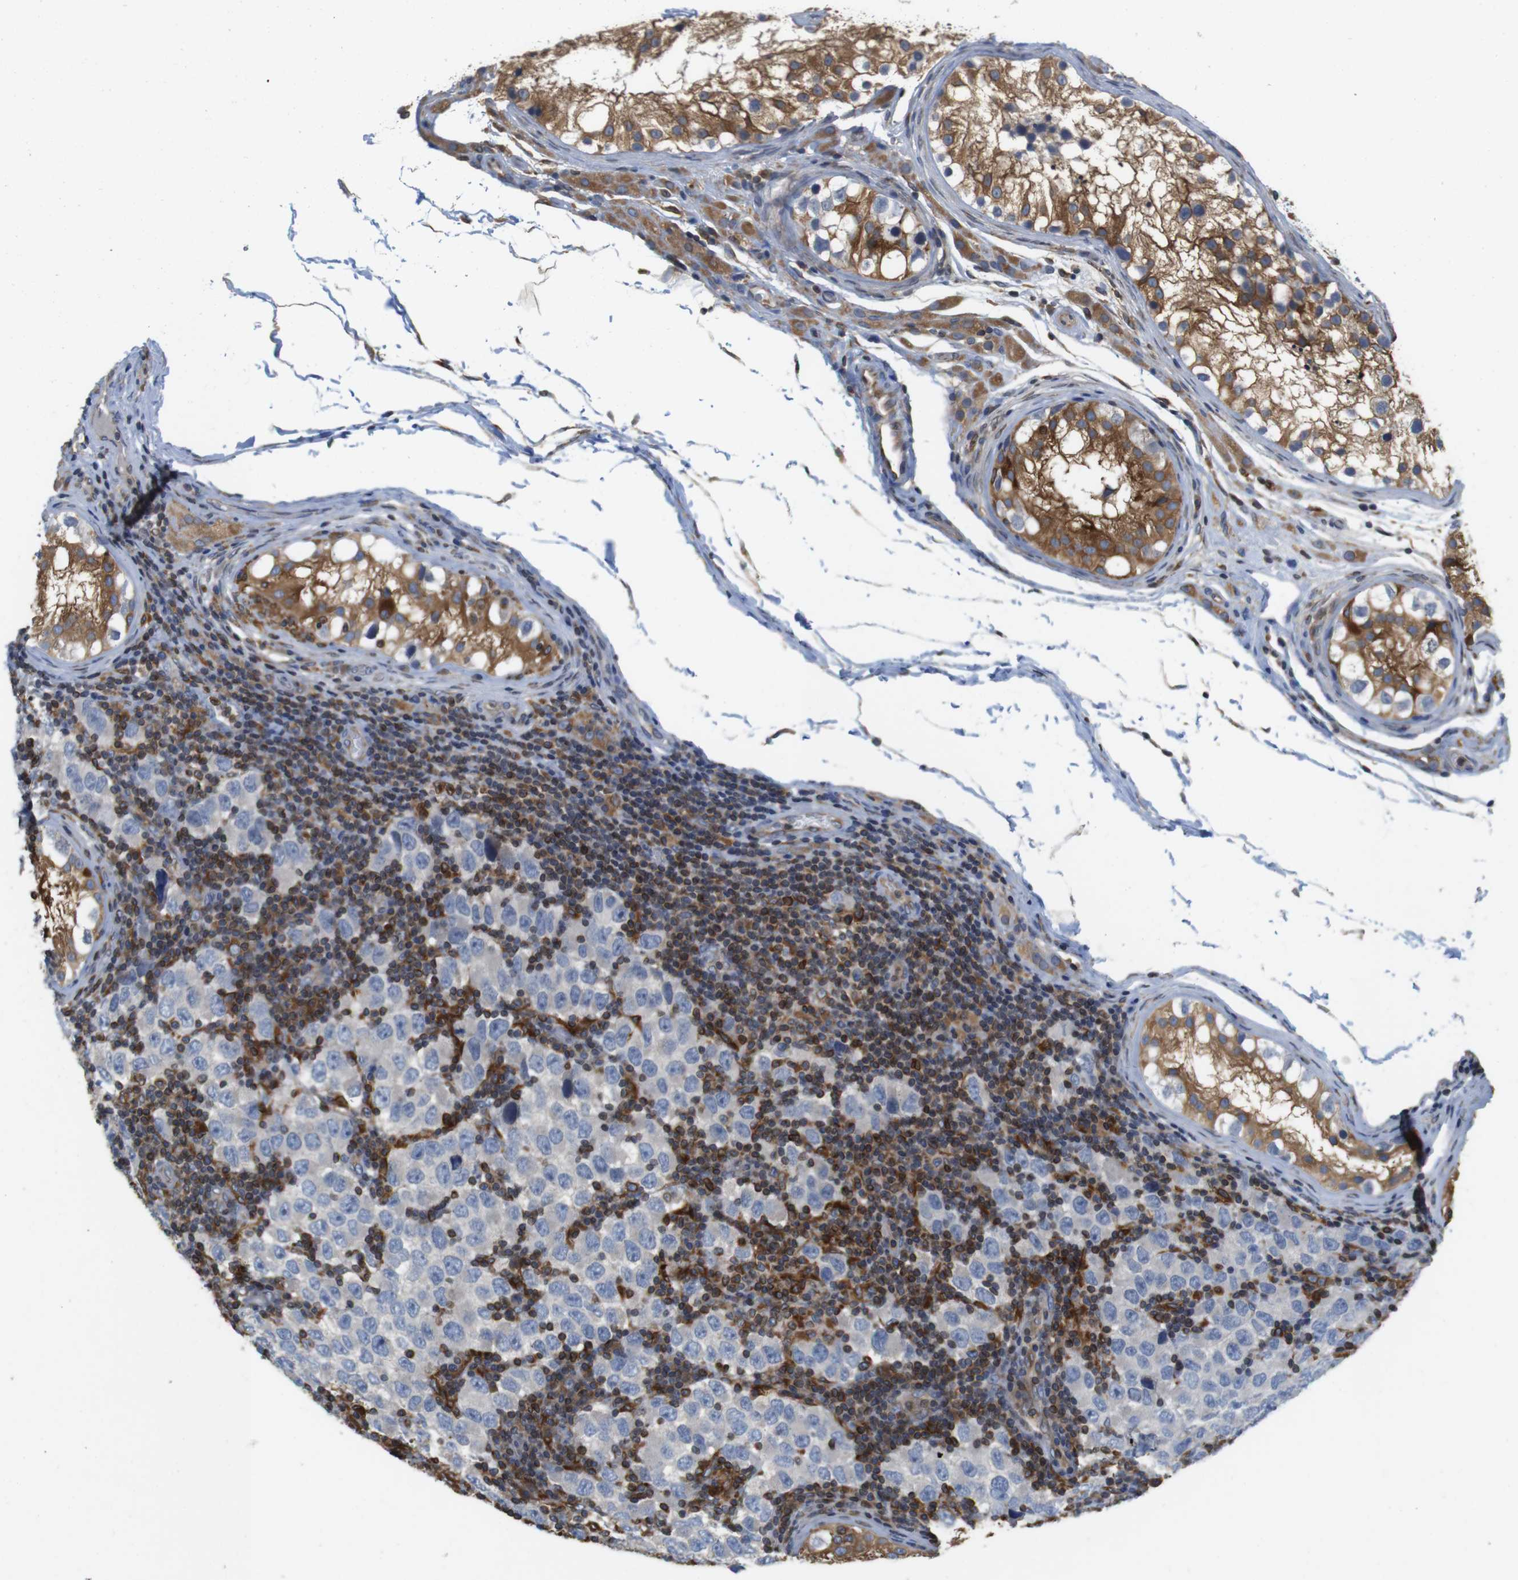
{"staining": {"intensity": "negative", "quantity": "none", "location": "none"}, "tissue": "testis cancer", "cell_type": "Tumor cells", "image_type": "cancer", "snomed": [{"axis": "morphology", "description": "Carcinoma, Embryonal, NOS"}, {"axis": "topography", "description": "Testis"}], "caption": "DAB immunohistochemical staining of human testis cancer reveals no significant positivity in tumor cells.", "gene": "ARL6IP5", "patient": {"sex": "male", "age": 21}}